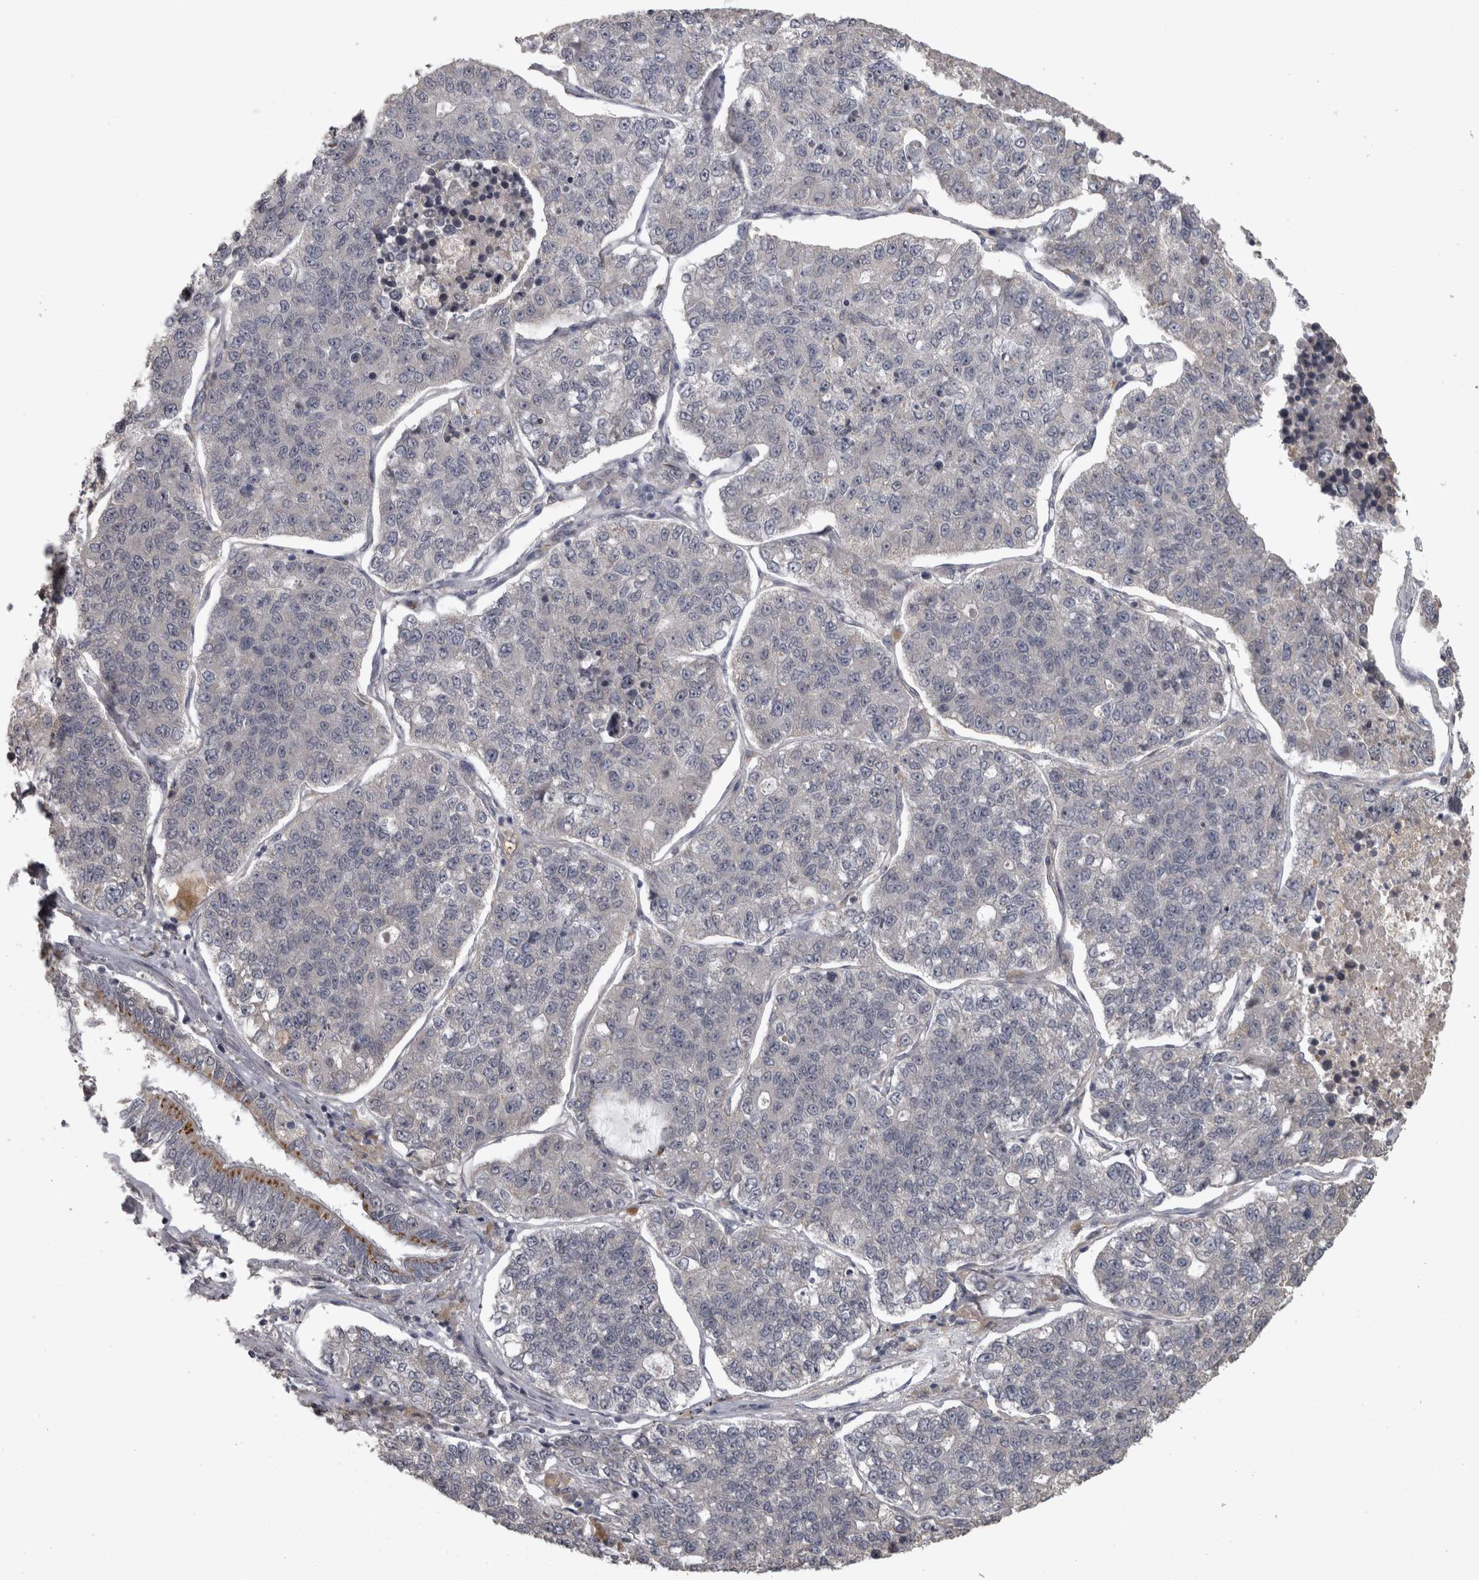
{"staining": {"intensity": "negative", "quantity": "none", "location": "none"}, "tissue": "lung cancer", "cell_type": "Tumor cells", "image_type": "cancer", "snomed": [{"axis": "morphology", "description": "Adenocarcinoma, NOS"}, {"axis": "topography", "description": "Lung"}], "caption": "Lung cancer (adenocarcinoma) was stained to show a protein in brown. There is no significant positivity in tumor cells.", "gene": "RAB29", "patient": {"sex": "male", "age": 49}}